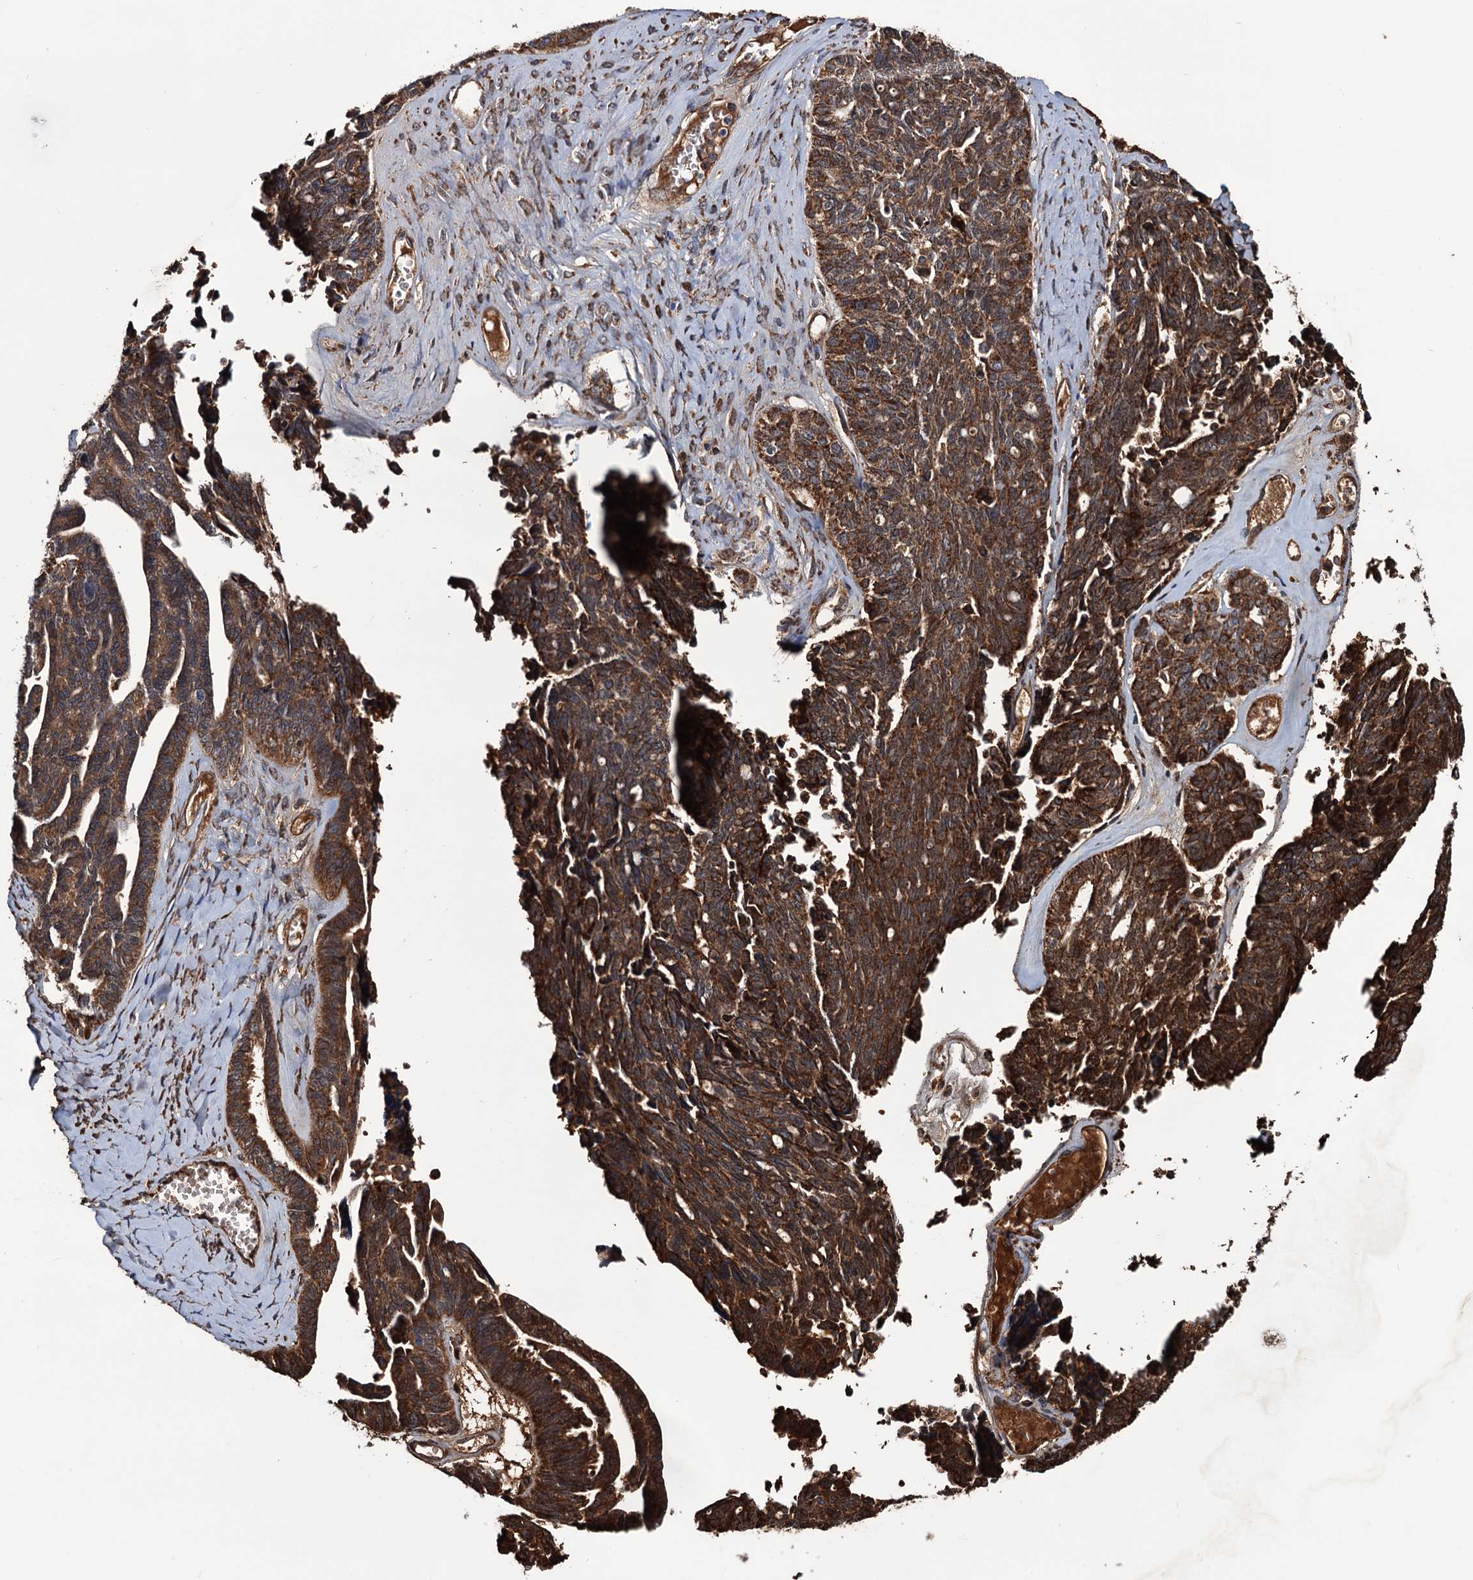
{"staining": {"intensity": "moderate", "quantity": ">75%", "location": "cytoplasmic/membranous"}, "tissue": "ovarian cancer", "cell_type": "Tumor cells", "image_type": "cancer", "snomed": [{"axis": "morphology", "description": "Cystadenocarcinoma, serous, NOS"}, {"axis": "topography", "description": "Ovary"}], "caption": "A photomicrograph of human serous cystadenocarcinoma (ovarian) stained for a protein shows moderate cytoplasmic/membranous brown staining in tumor cells.", "gene": "MRPL42", "patient": {"sex": "female", "age": 79}}